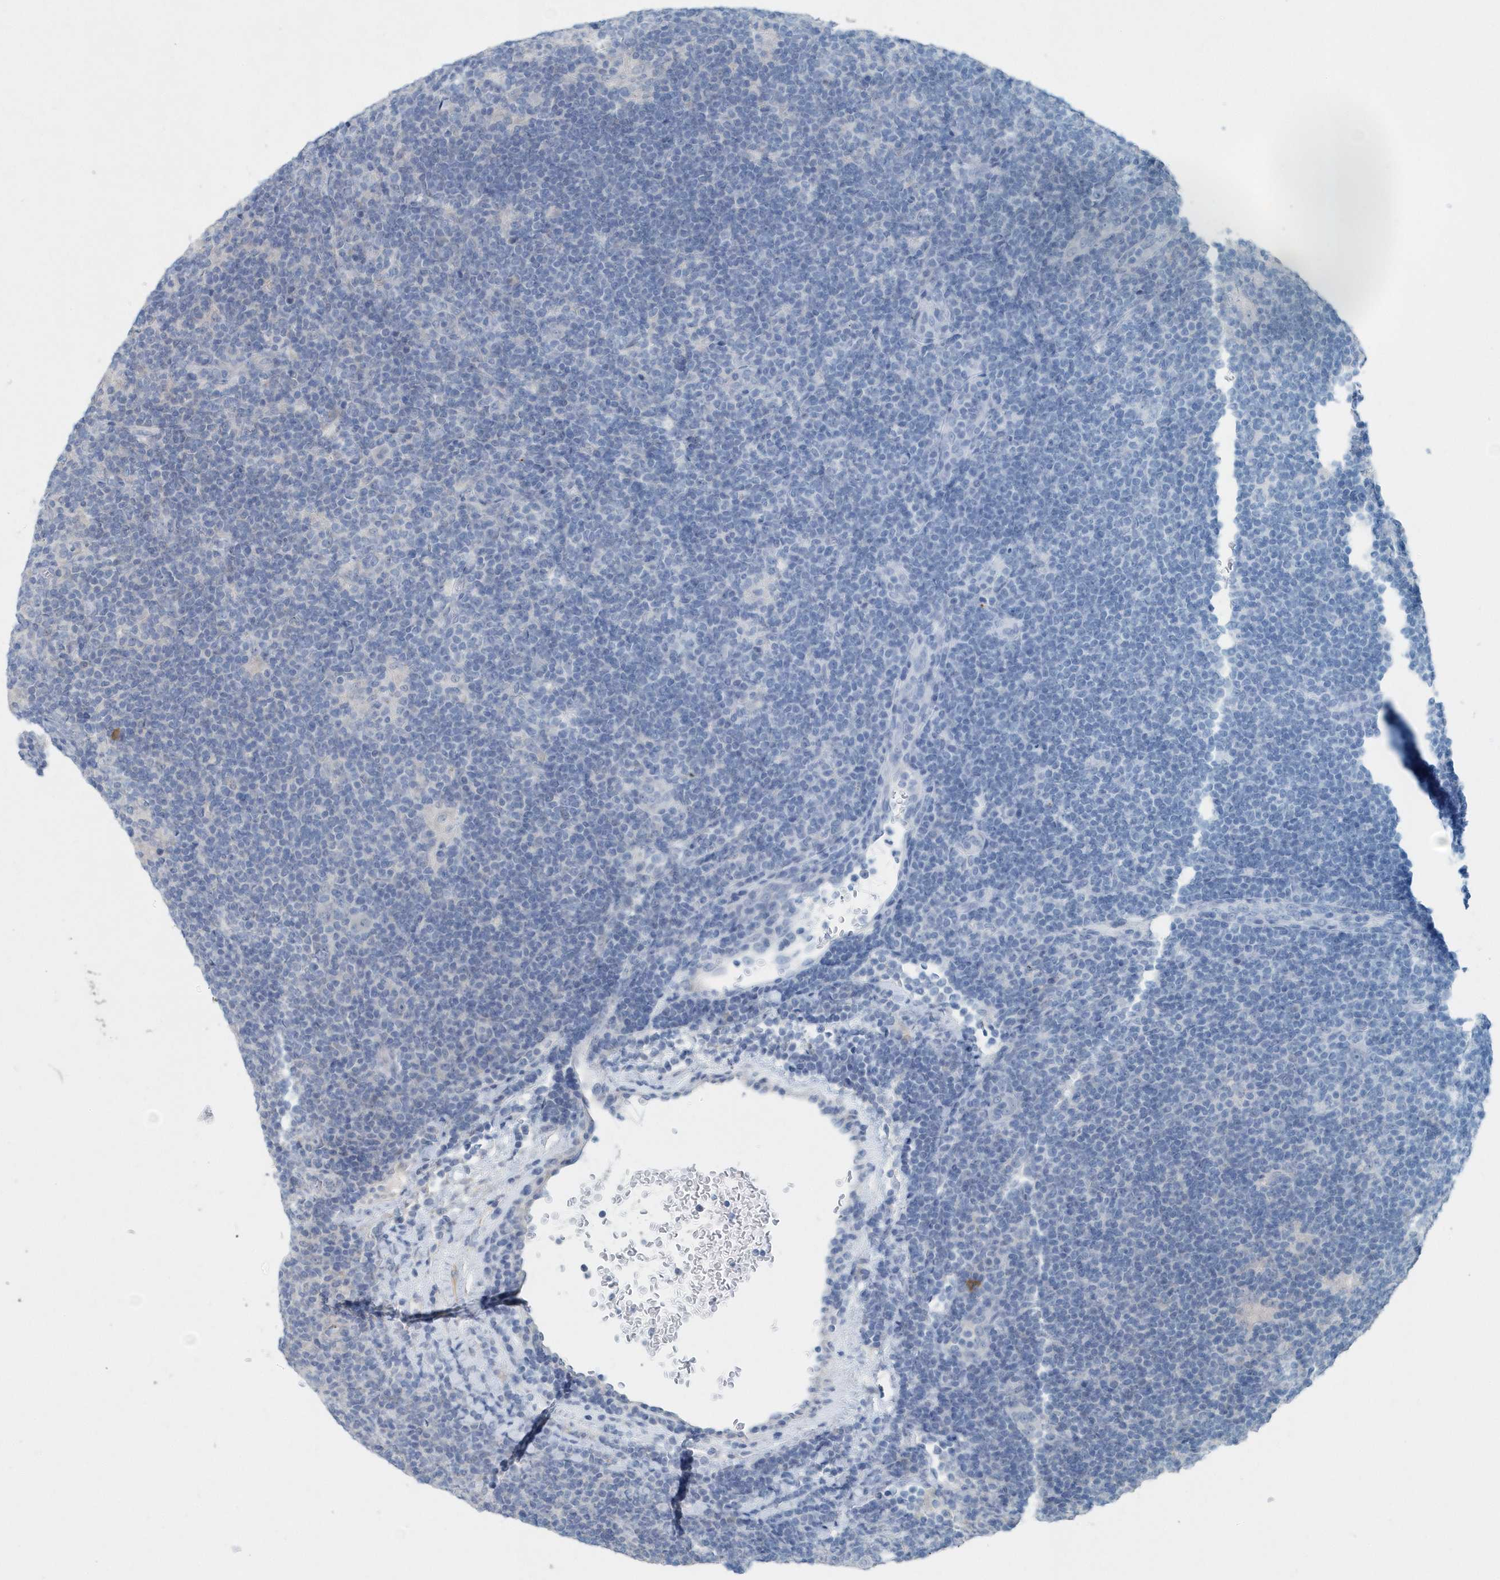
{"staining": {"intensity": "negative", "quantity": "none", "location": "none"}, "tissue": "lymphoma", "cell_type": "Tumor cells", "image_type": "cancer", "snomed": [{"axis": "morphology", "description": "Hodgkin's disease, NOS"}, {"axis": "topography", "description": "Lymph node"}], "caption": "Immunohistochemistry (IHC) image of Hodgkin's disease stained for a protein (brown), which displays no staining in tumor cells.", "gene": "PFN2", "patient": {"sex": "female", "age": 57}}